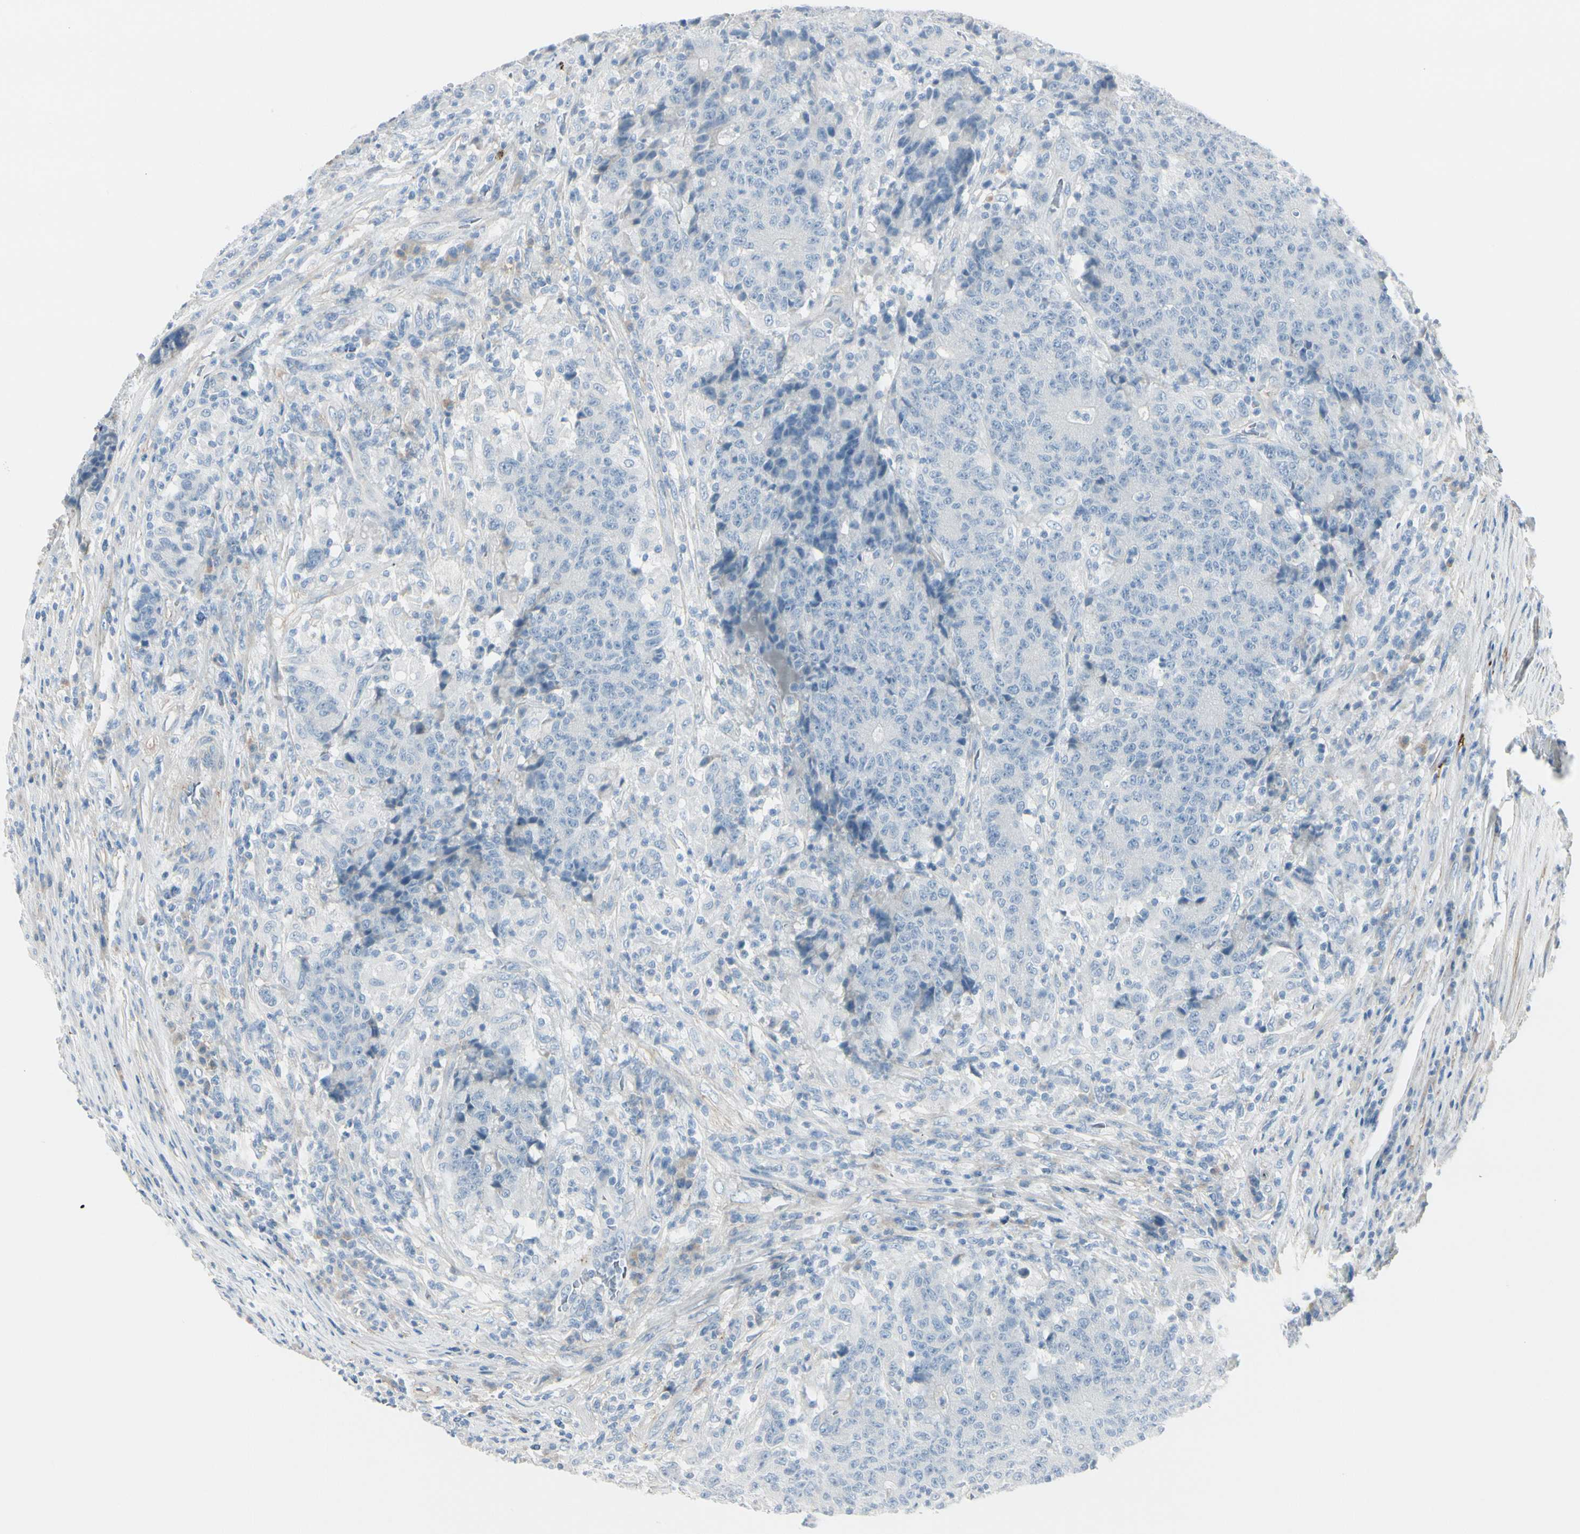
{"staining": {"intensity": "negative", "quantity": "none", "location": "none"}, "tissue": "colorectal cancer", "cell_type": "Tumor cells", "image_type": "cancer", "snomed": [{"axis": "morphology", "description": "Normal tissue, NOS"}, {"axis": "morphology", "description": "Adenocarcinoma, NOS"}, {"axis": "topography", "description": "Colon"}], "caption": "Human colorectal cancer stained for a protein using immunohistochemistry (IHC) demonstrates no expression in tumor cells.", "gene": "CACNA2D1", "patient": {"sex": "female", "age": 75}}